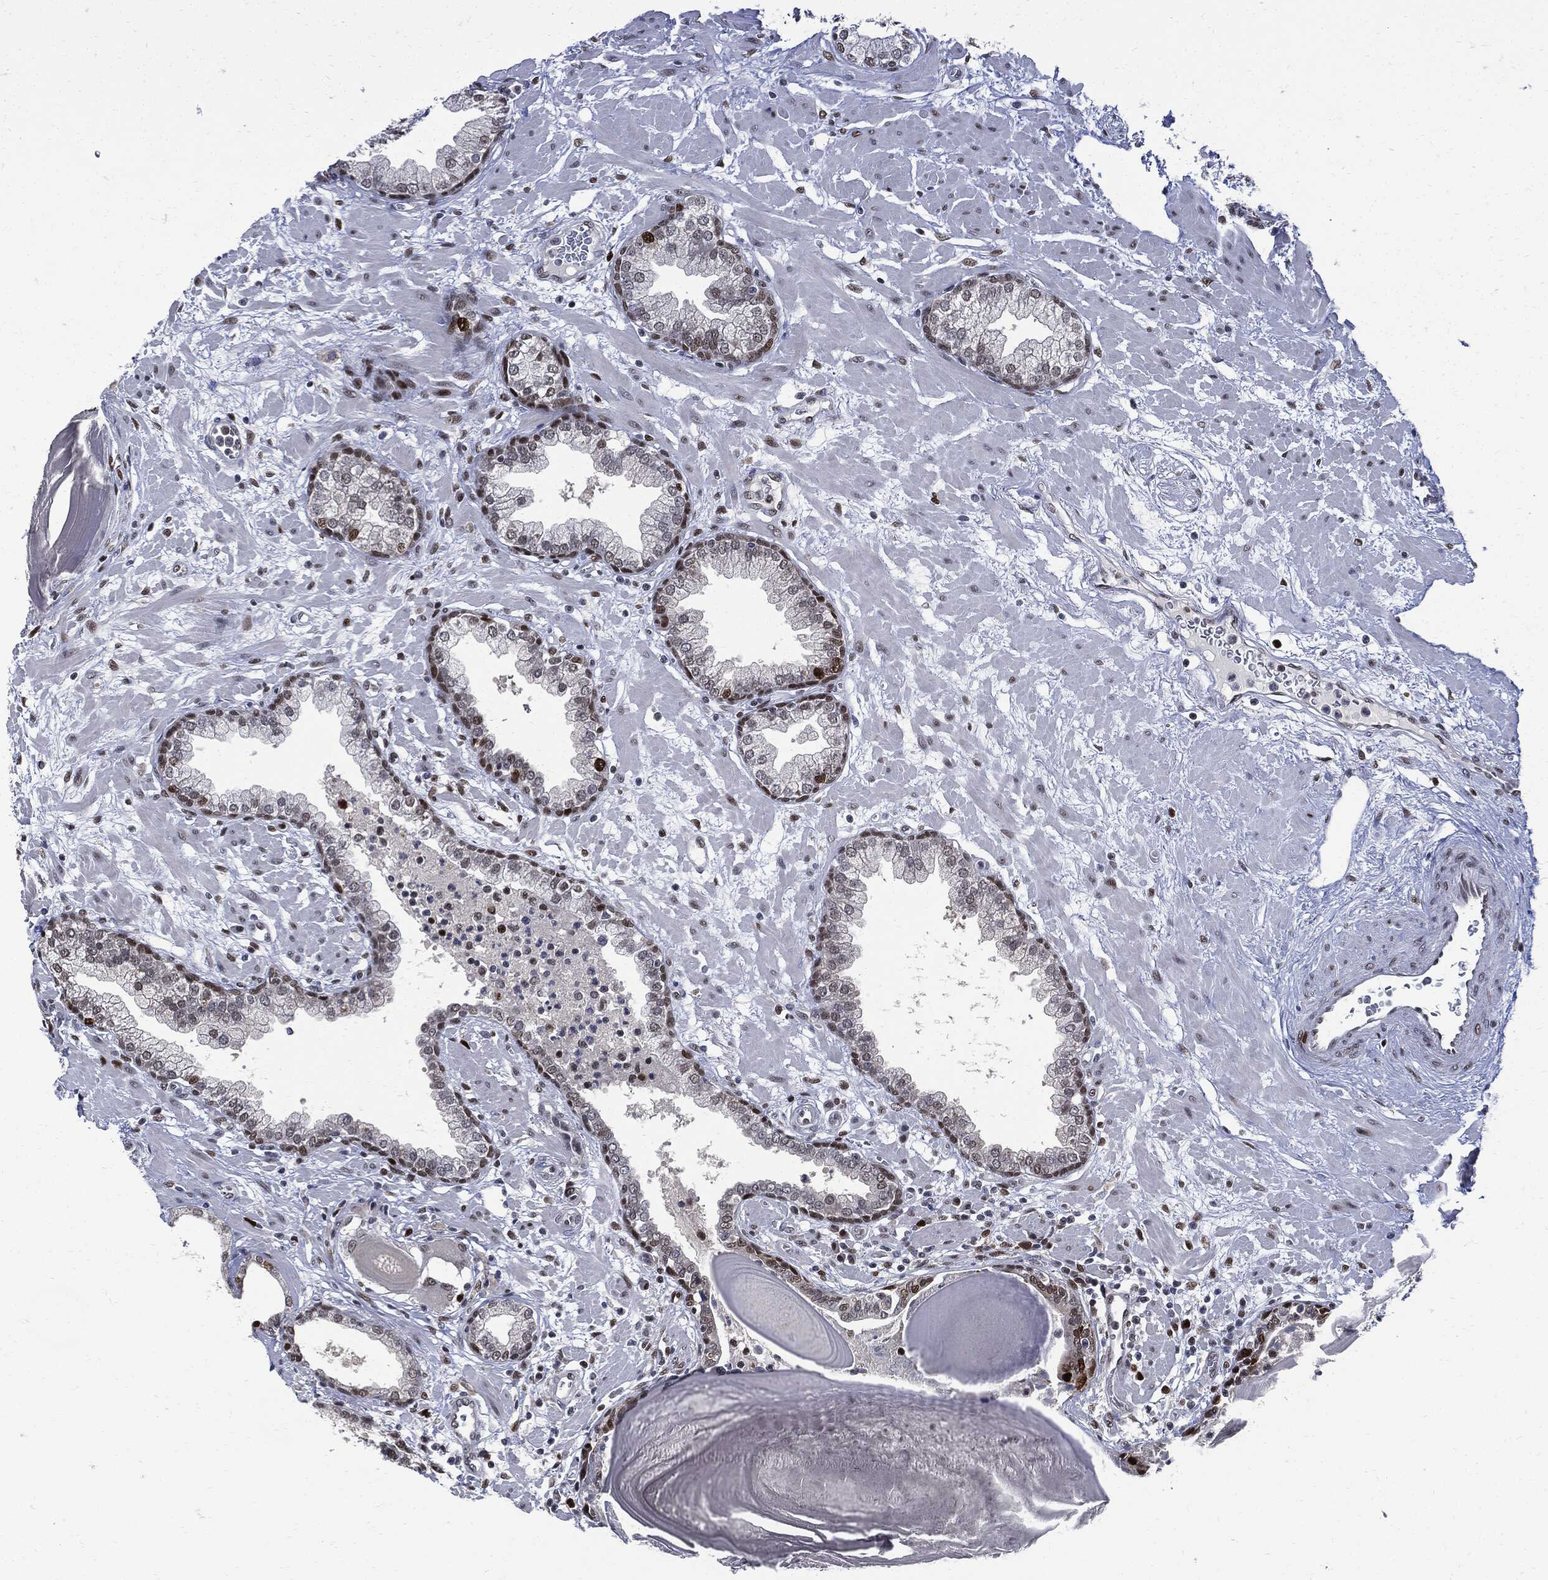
{"staining": {"intensity": "weak", "quantity": "25%-75%", "location": "nuclear"}, "tissue": "prostate", "cell_type": "Glandular cells", "image_type": "normal", "snomed": [{"axis": "morphology", "description": "Normal tissue, NOS"}, {"axis": "topography", "description": "Prostate"}], "caption": "Weak nuclear positivity is identified in about 25%-75% of glandular cells in normal prostate.", "gene": "PCNA", "patient": {"sex": "male", "age": 63}}